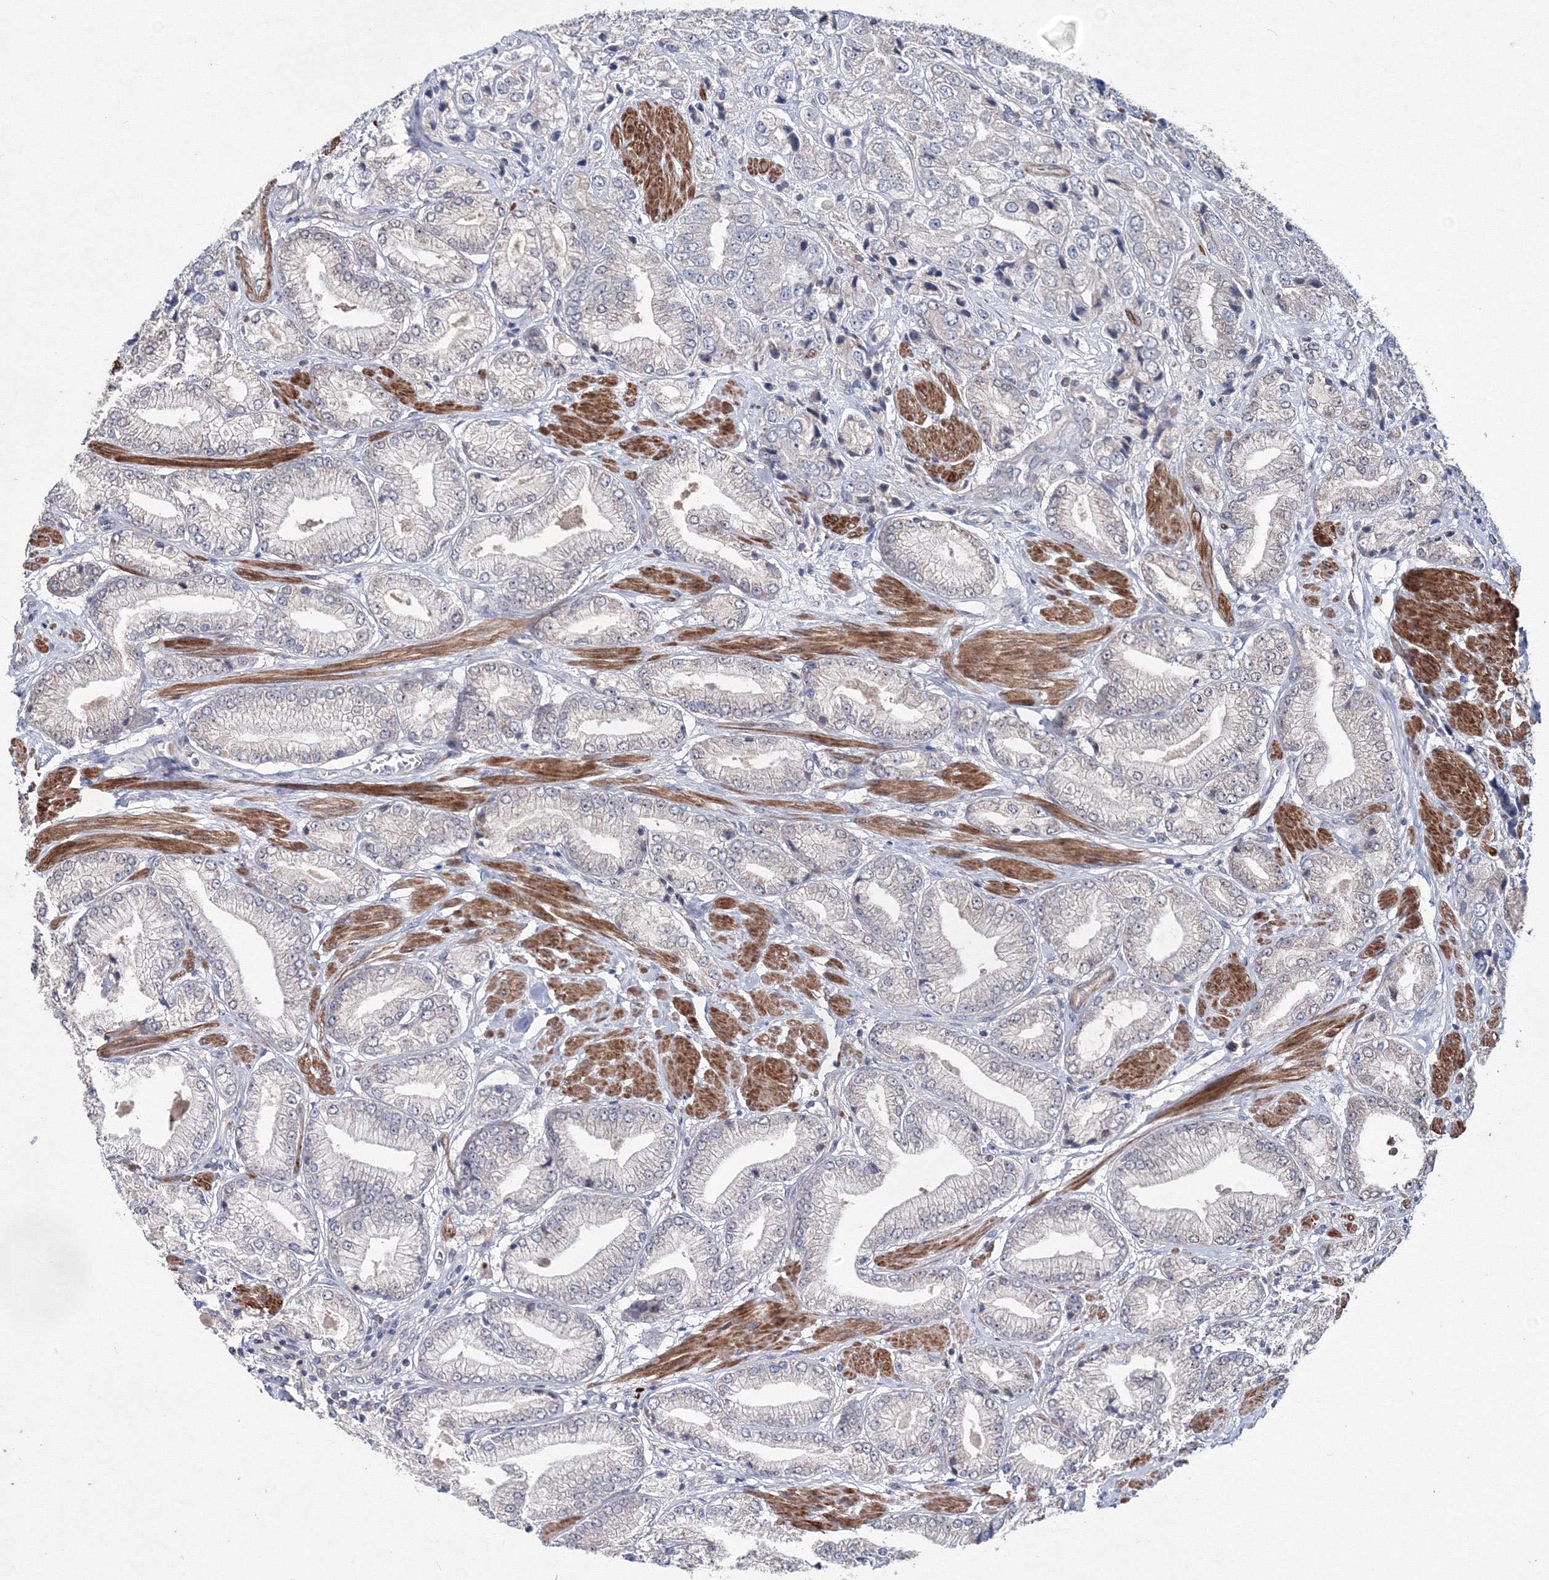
{"staining": {"intensity": "negative", "quantity": "none", "location": "none"}, "tissue": "prostate cancer", "cell_type": "Tumor cells", "image_type": "cancer", "snomed": [{"axis": "morphology", "description": "Adenocarcinoma, High grade"}, {"axis": "topography", "description": "Prostate"}], "caption": "Tumor cells are negative for protein expression in human prostate high-grade adenocarcinoma. (DAB immunohistochemistry (IHC) visualized using brightfield microscopy, high magnification).", "gene": "PPP2R2B", "patient": {"sex": "male", "age": 50}}